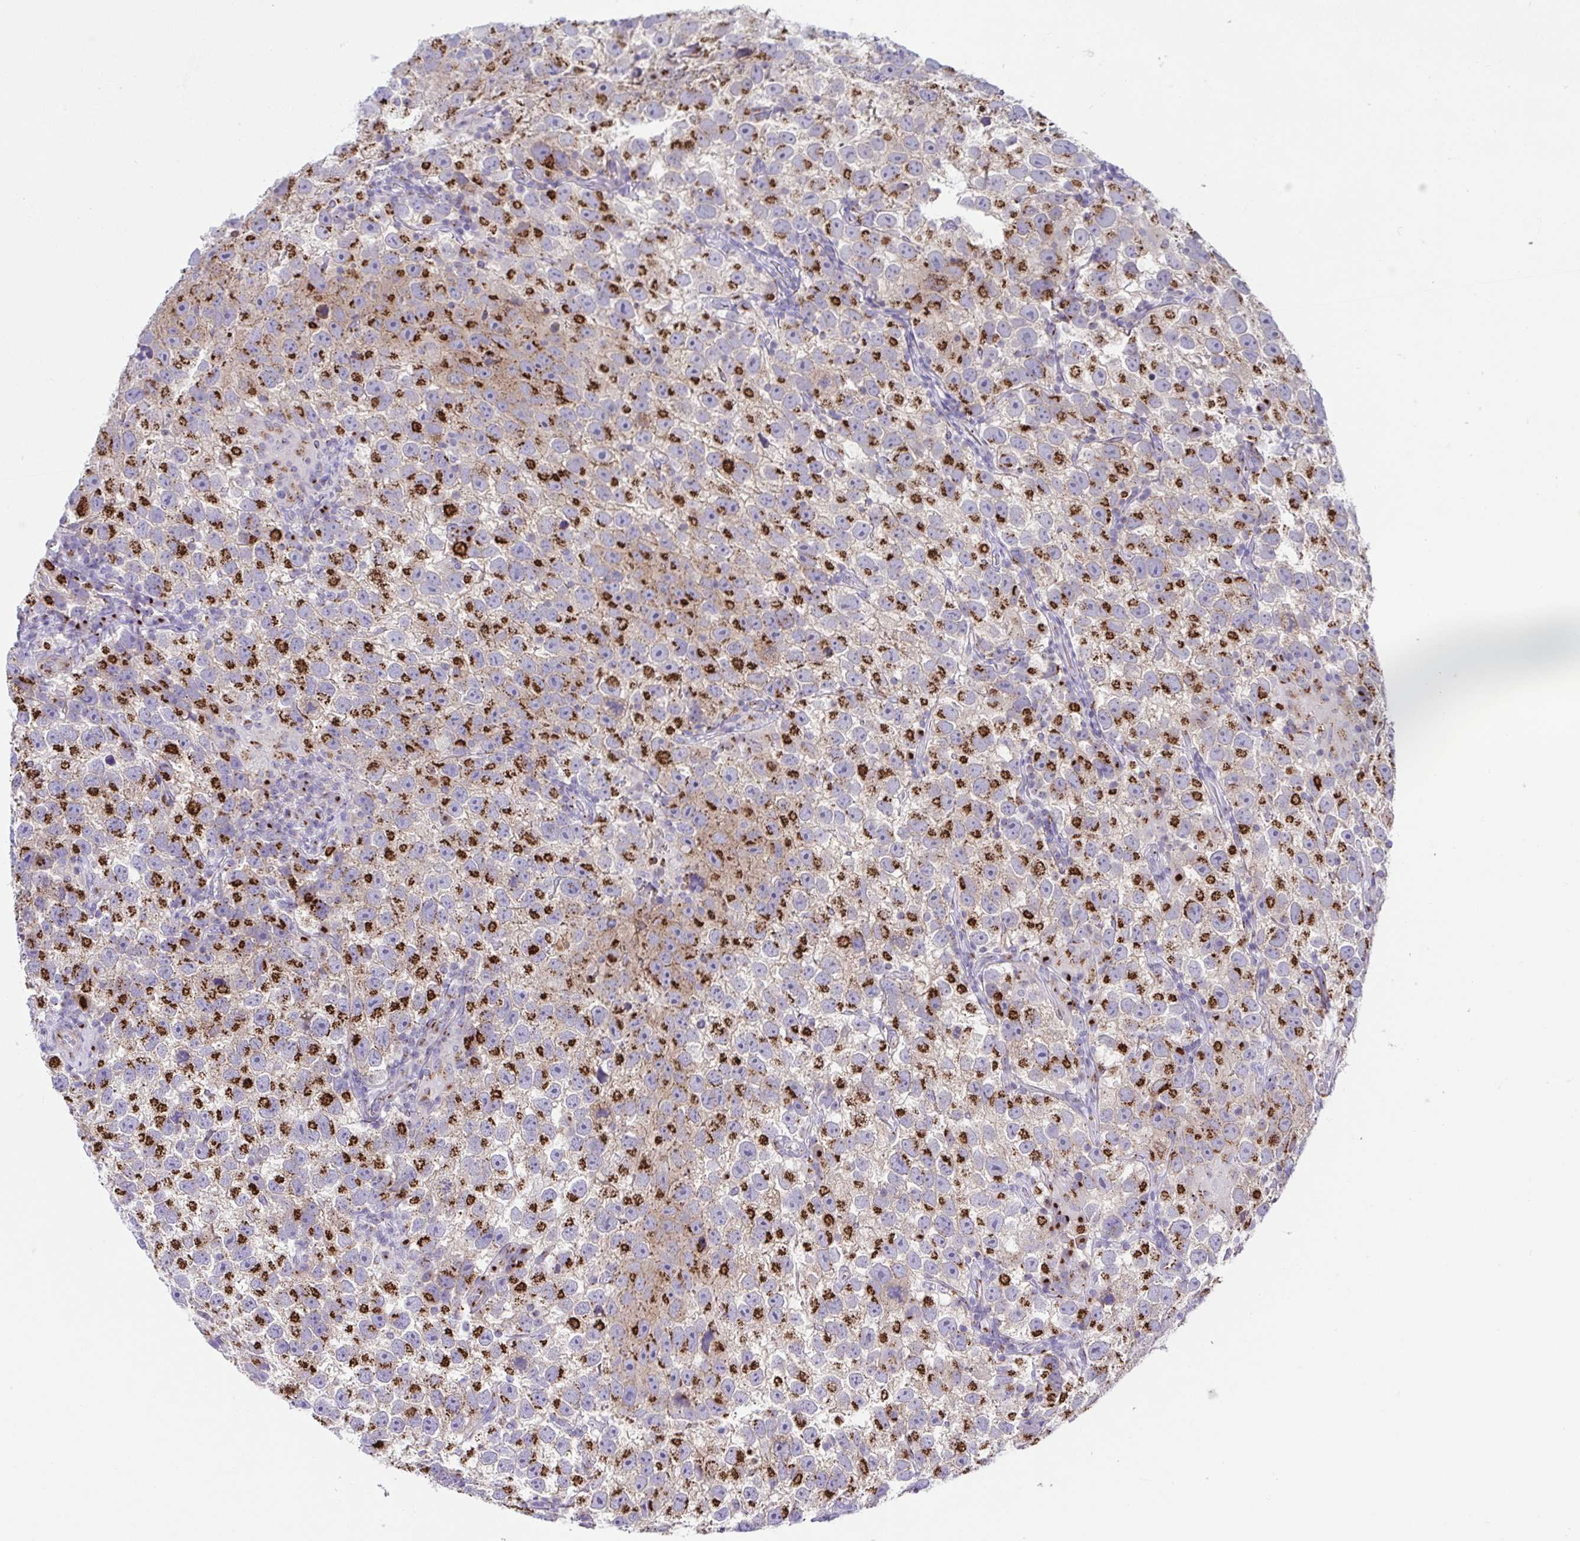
{"staining": {"intensity": "strong", "quantity": ">75%", "location": "cytoplasmic/membranous"}, "tissue": "testis cancer", "cell_type": "Tumor cells", "image_type": "cancer", "snomed": [{"axis": "morphology", "description": "Seminoma, NOS"}, {"axis": "topography", "description": "Testis"}], "caption": "A histopathology image of human testis seminoma stained for a protein demonstrates strong cytoplasmic/membranous brown staining in tumor cells.", "gene": "COL17A1", "patient": {"sex": "male", "age": 26}}